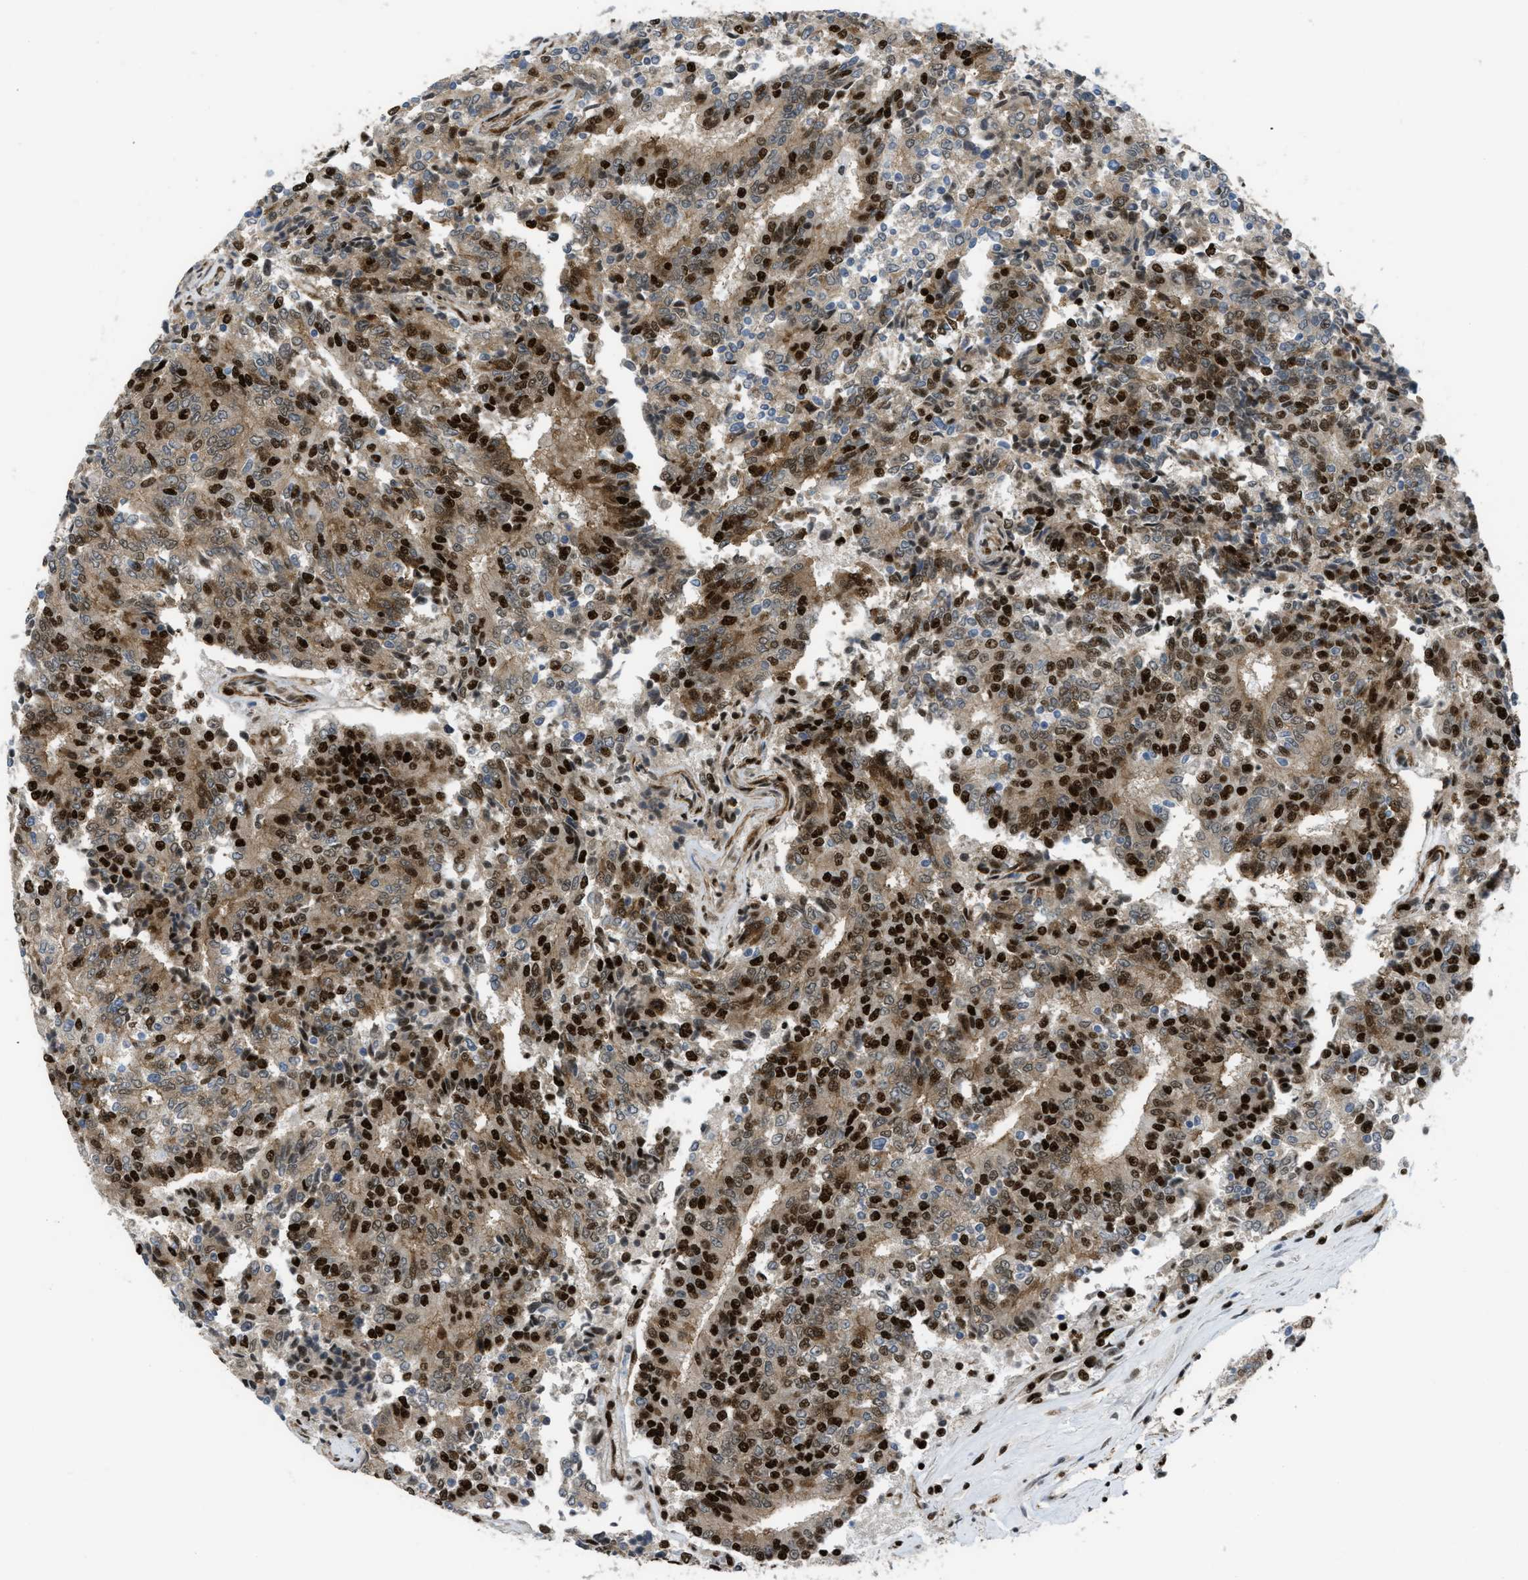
{"staining": {"intensity": "strong", "quantity": ">75%", "location": "cytoplasmic/membranous,nuclear"}, "tissue": "prostate cancer", "cell_type": "Tumor cells", "image_type": "cancer", "snomed": [{"axis": "morphology", "description": "Normal tissue, NOS"}, {"axis": "morphology", "description": "Adenocarcinoma, High grade"}, {"axis": "topography", "description": "Prostate"}, {"axis": "topography", "description": "Seminal veicle"}], "caption": "Human prostate high-grade adenocarcinoma stained with a protein marker demonstrates strong staining in tumor cells.", "gene": "ZNF207", "patient": {"sex": "male", "age": 55}}